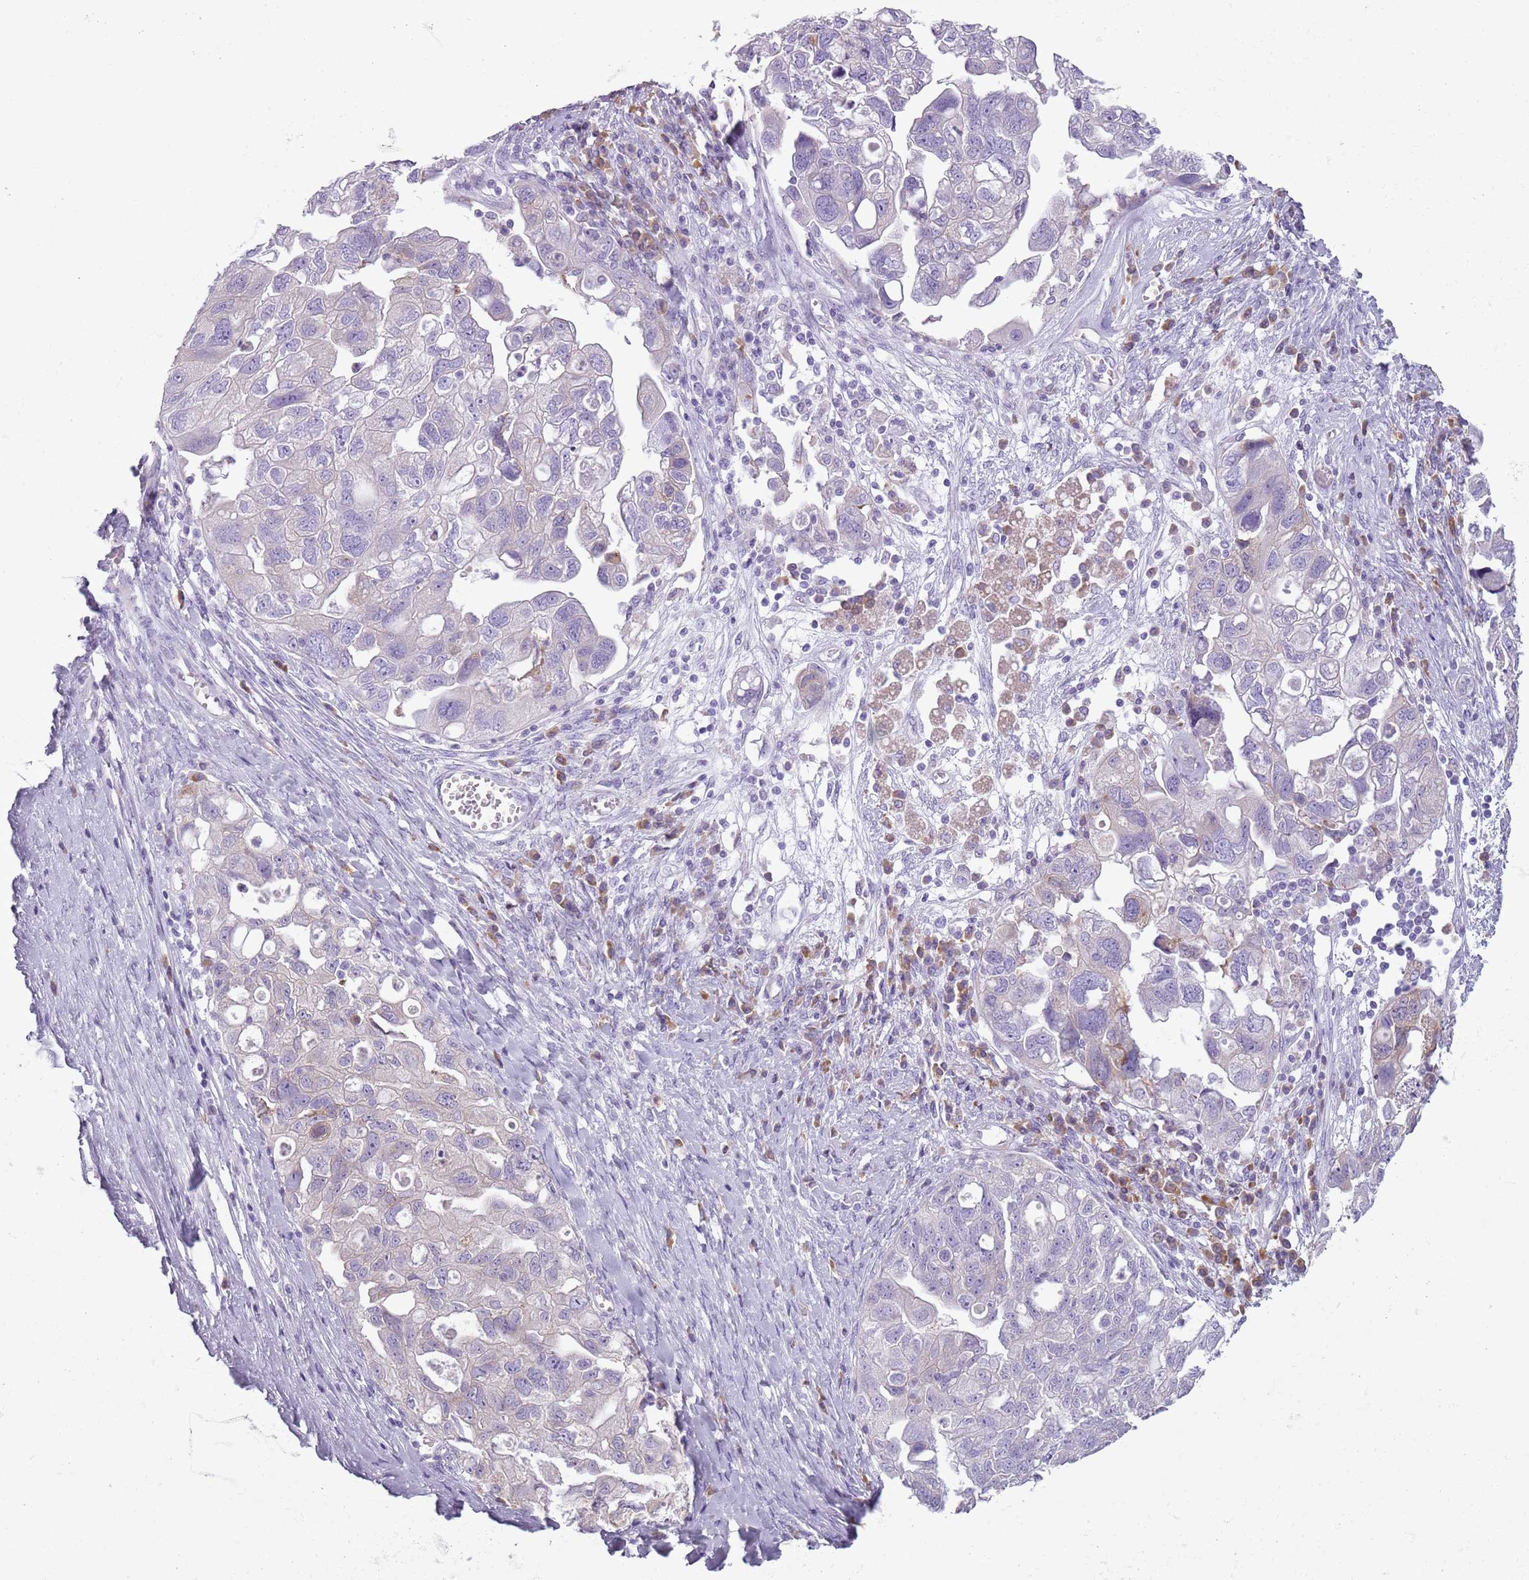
{"staining": {"intensity": "negative", "quantity": "none", "location": "none"}, "tissue": "ovarian cancer", "cell_type": "Tumor cells", "image_type": "cancer", "snomed": [{"axis": "morphology", "description": "Carcinoma, NOS"}, {"axis": "morphology", "description": "Cystadenocarcinoma, serous, NOS"}, {"axis": "topography", "description": "Ovary"}], "caption": "Carcinoma (ovarian) was stained to show a protein in brown. There is no significant positivity in tumor cells.", "gene": "HYOU1", "patient": {"sex": "female", "age": 69}}